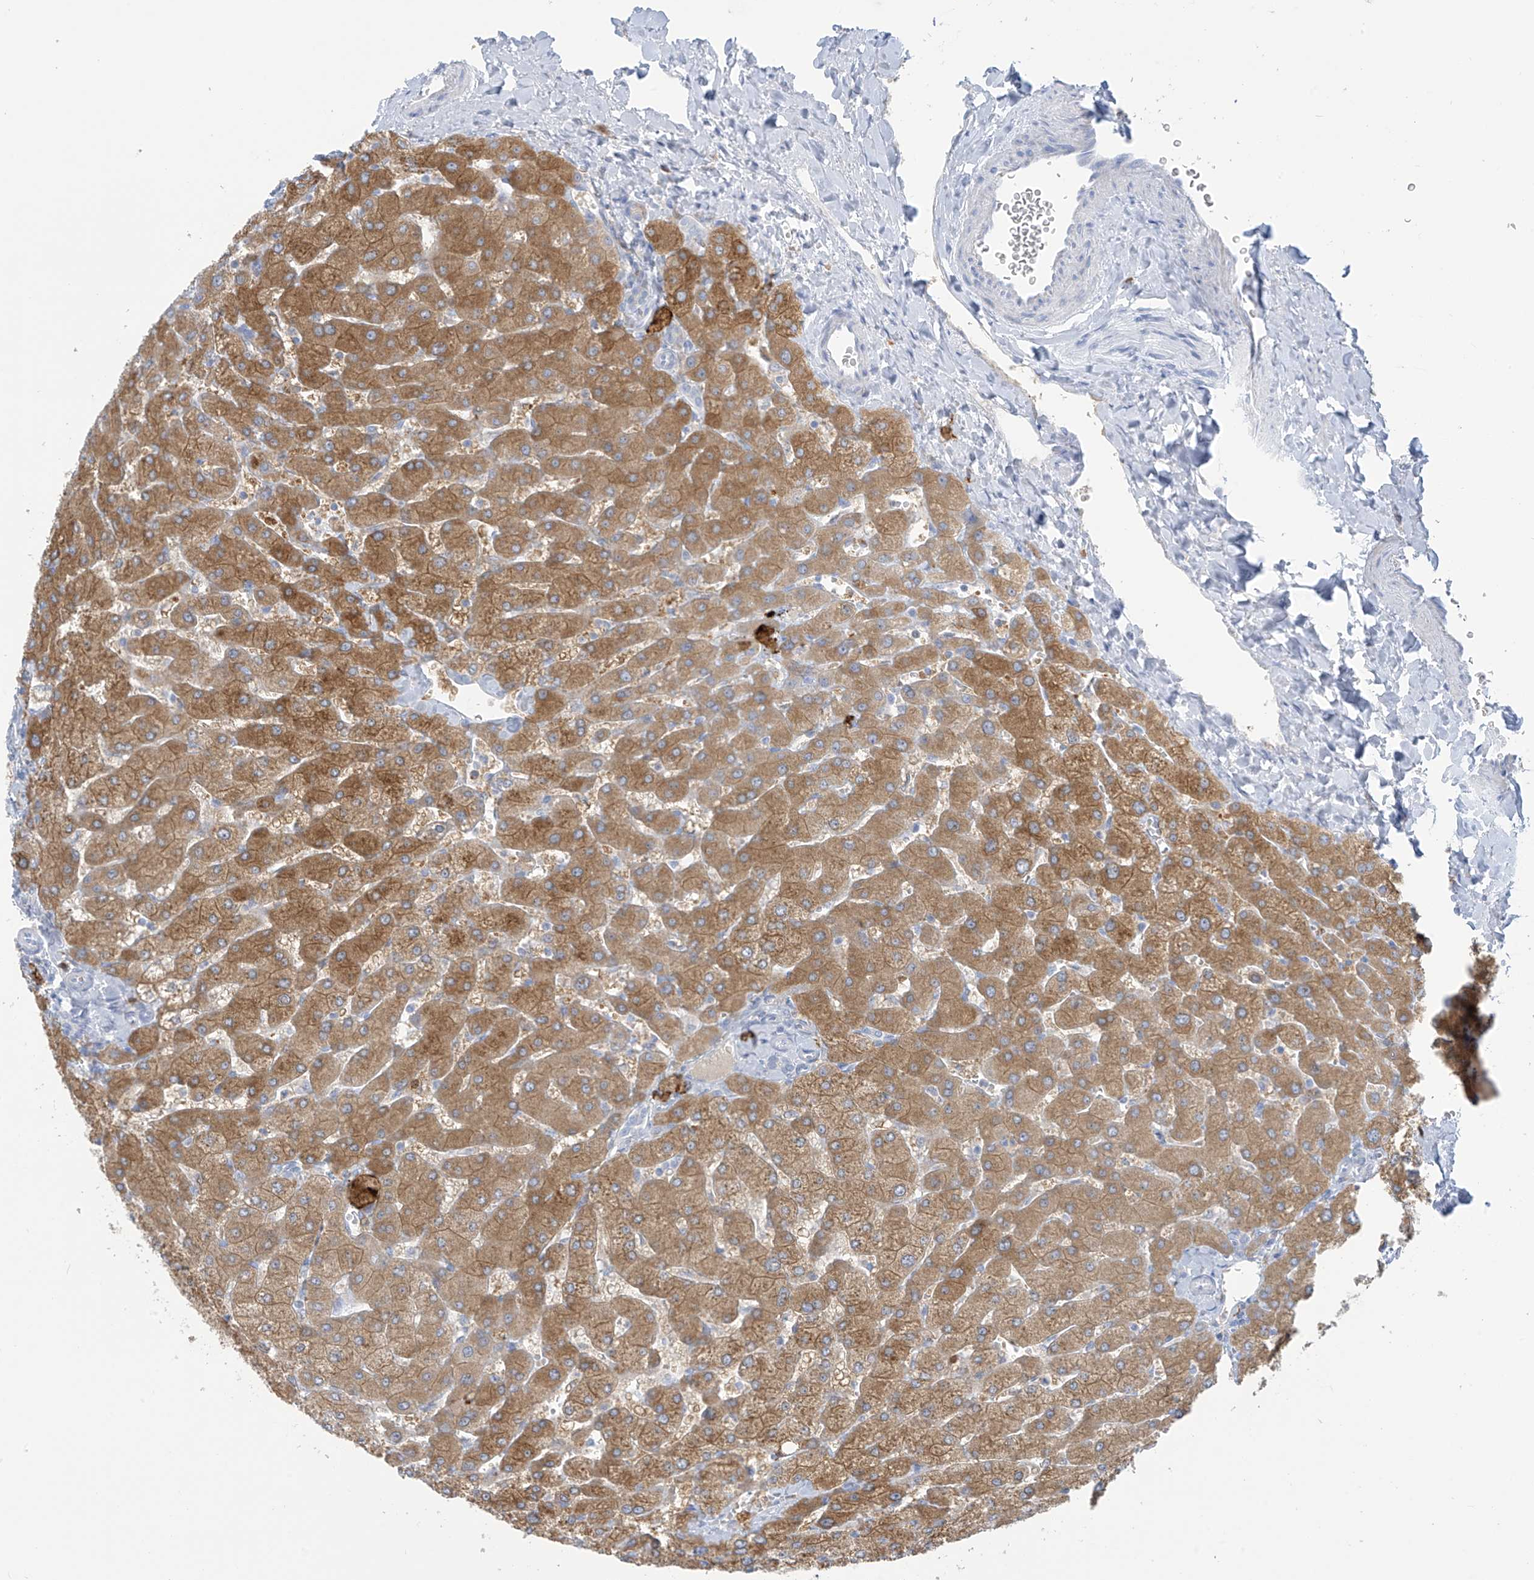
{"staining": {"intensity": "negative", "quantity": "none", "location": "none"}, "tissue": "liver", "cell_type": "Cholangiocytes", "image_type": "normal", "snomed": [{"axis": "morphology", "description": "Normal tissue, NOS"}, {"axis": "topography", "description": "Liver"}], "caption": "This image is of unremarkable liver stained with immunohistochemistry (IHC) to label a protein in brown with the nuclei are counter-stained blue. There is no positivity in cholangiocytes. (DAB (3,3'-diaminobenzidine) immunohistochemistry visualized using brightfield microscopy, high magnification).", "gene": "TRMT2B", "patient": {"sex": "male", "age": 55}}